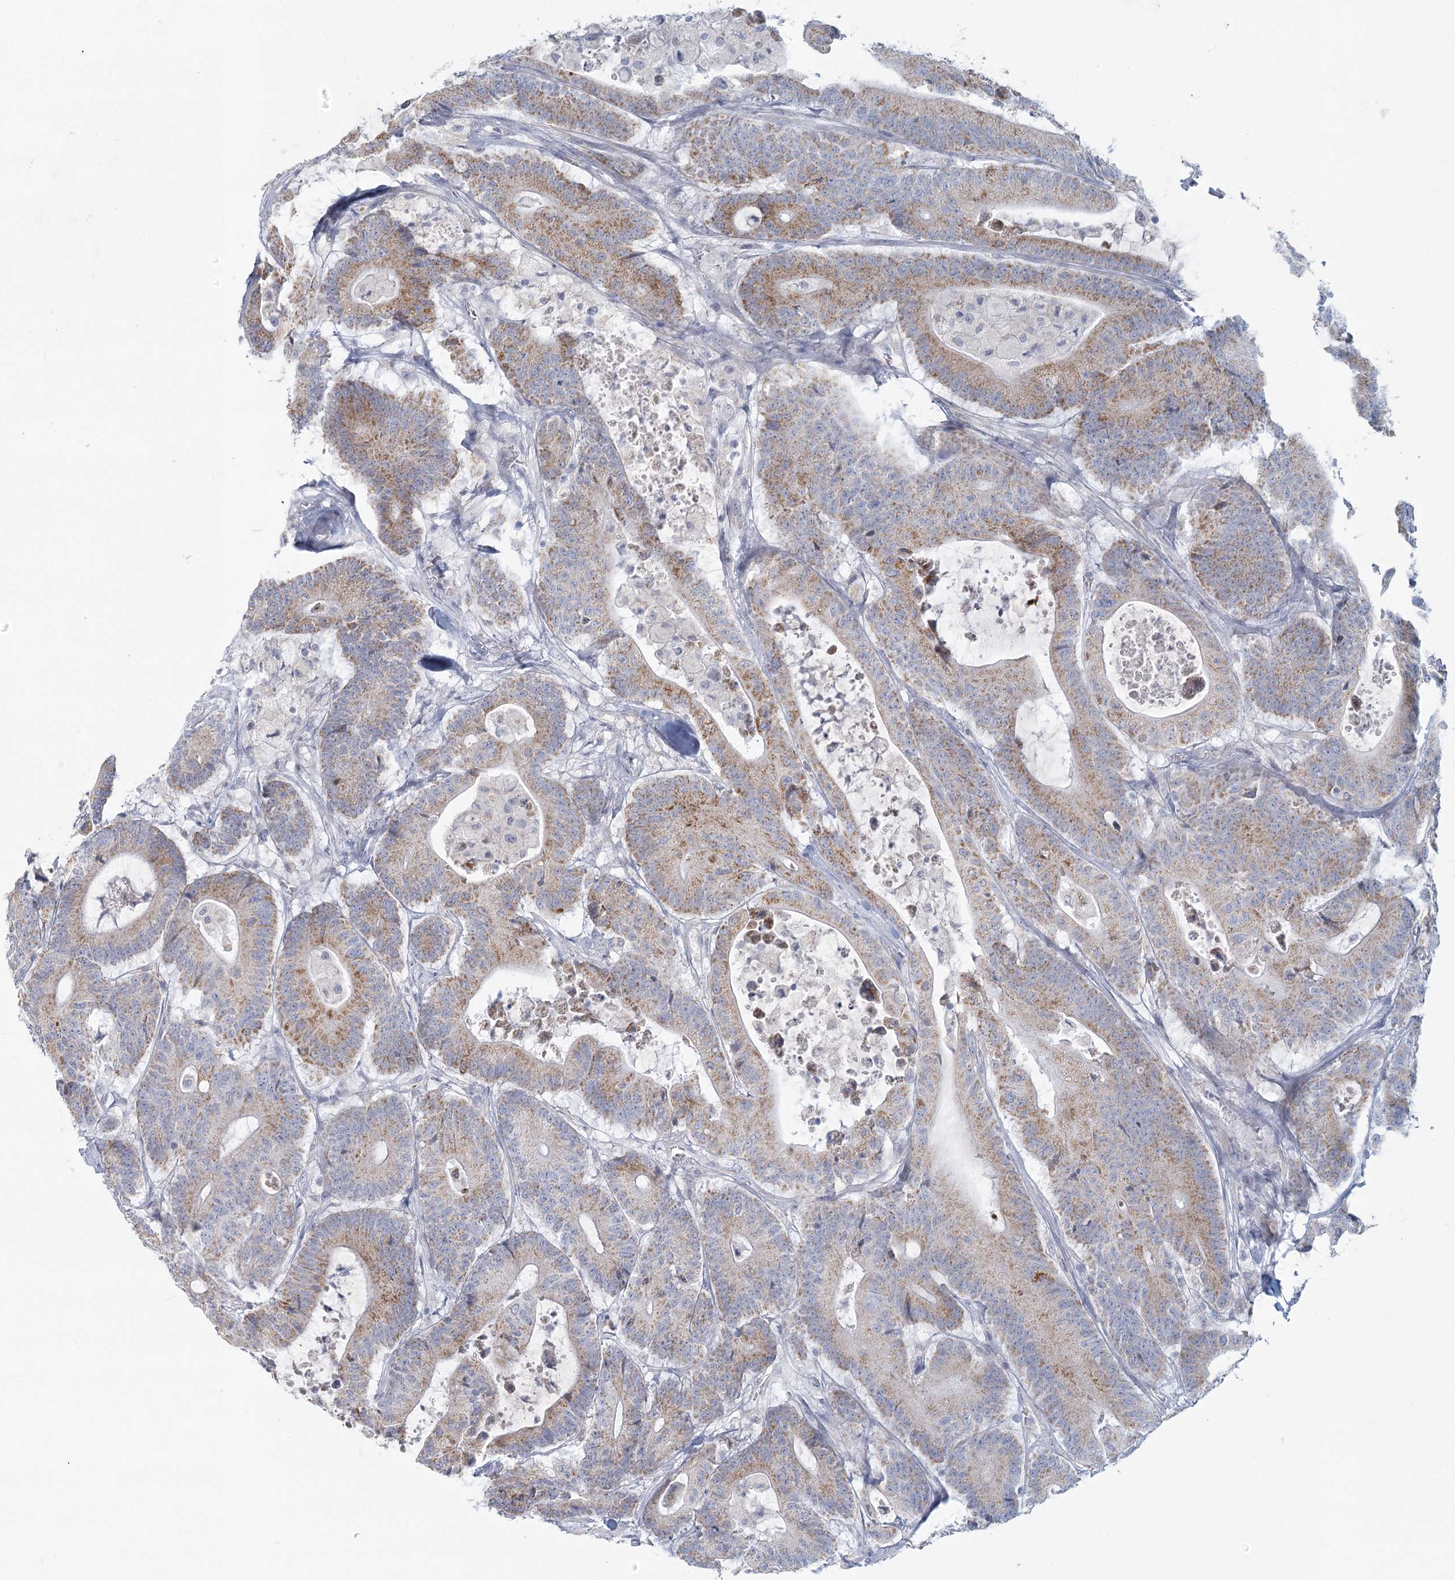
{"staining": {"intensity": "moderate", "quantity": "25%-75%", "location": "cytoplasmic/membranous"}, "tissue": "colorectal cancer", "cell_type": "Tumor cells", "image_type": "cancer", "snomed": [{"axis": "morphology", "description": "Adenocarcinoma, NOS"}, {"axis": "topography", "description": "Colon"}], "caption": "Immunohistochemical staining of human adenocarcinoma (colorectal) reveals medium levels of moderate cytoplasmic/membranous protein positivity in about 25%-75% of tumor cells.", "gene": "BPHL", "patient": {"sex": "female", "age": 84}}